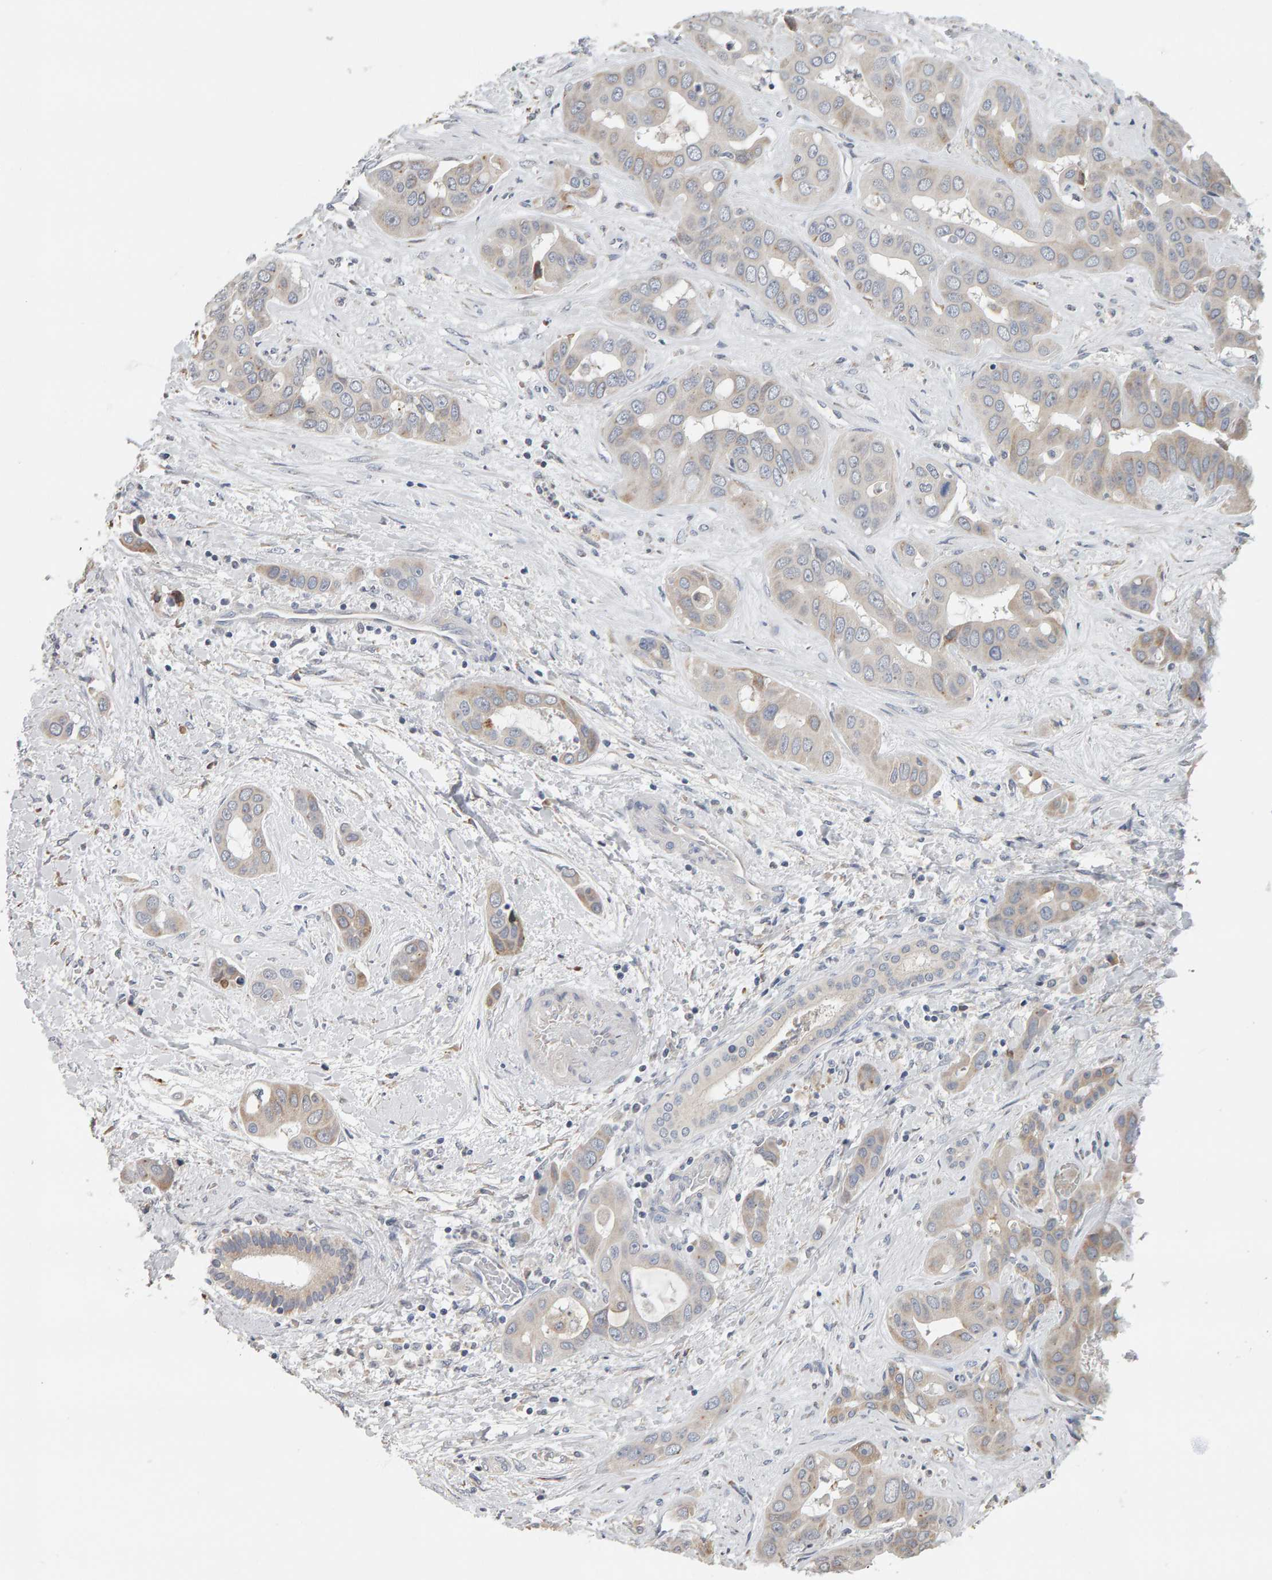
{"staining": {"intensity": "weak", "quantity": "<25%", "location": "cytoplasmic/membranous"}, "tissue": "liver cancer", "cell_type": "Tumor cells", "image_type": "cancer", "snomed": [{"axis": "morphology", "description": "Cholangiocarcinoma"}, {"axis": "topography", "description": "Liver"}], "caption": "Tumor cells show no significant expression in liver cancer (cholangiocarcinoma).", "gene": "ADHFE1", "patient": {"sex": "female", "age": 52}}